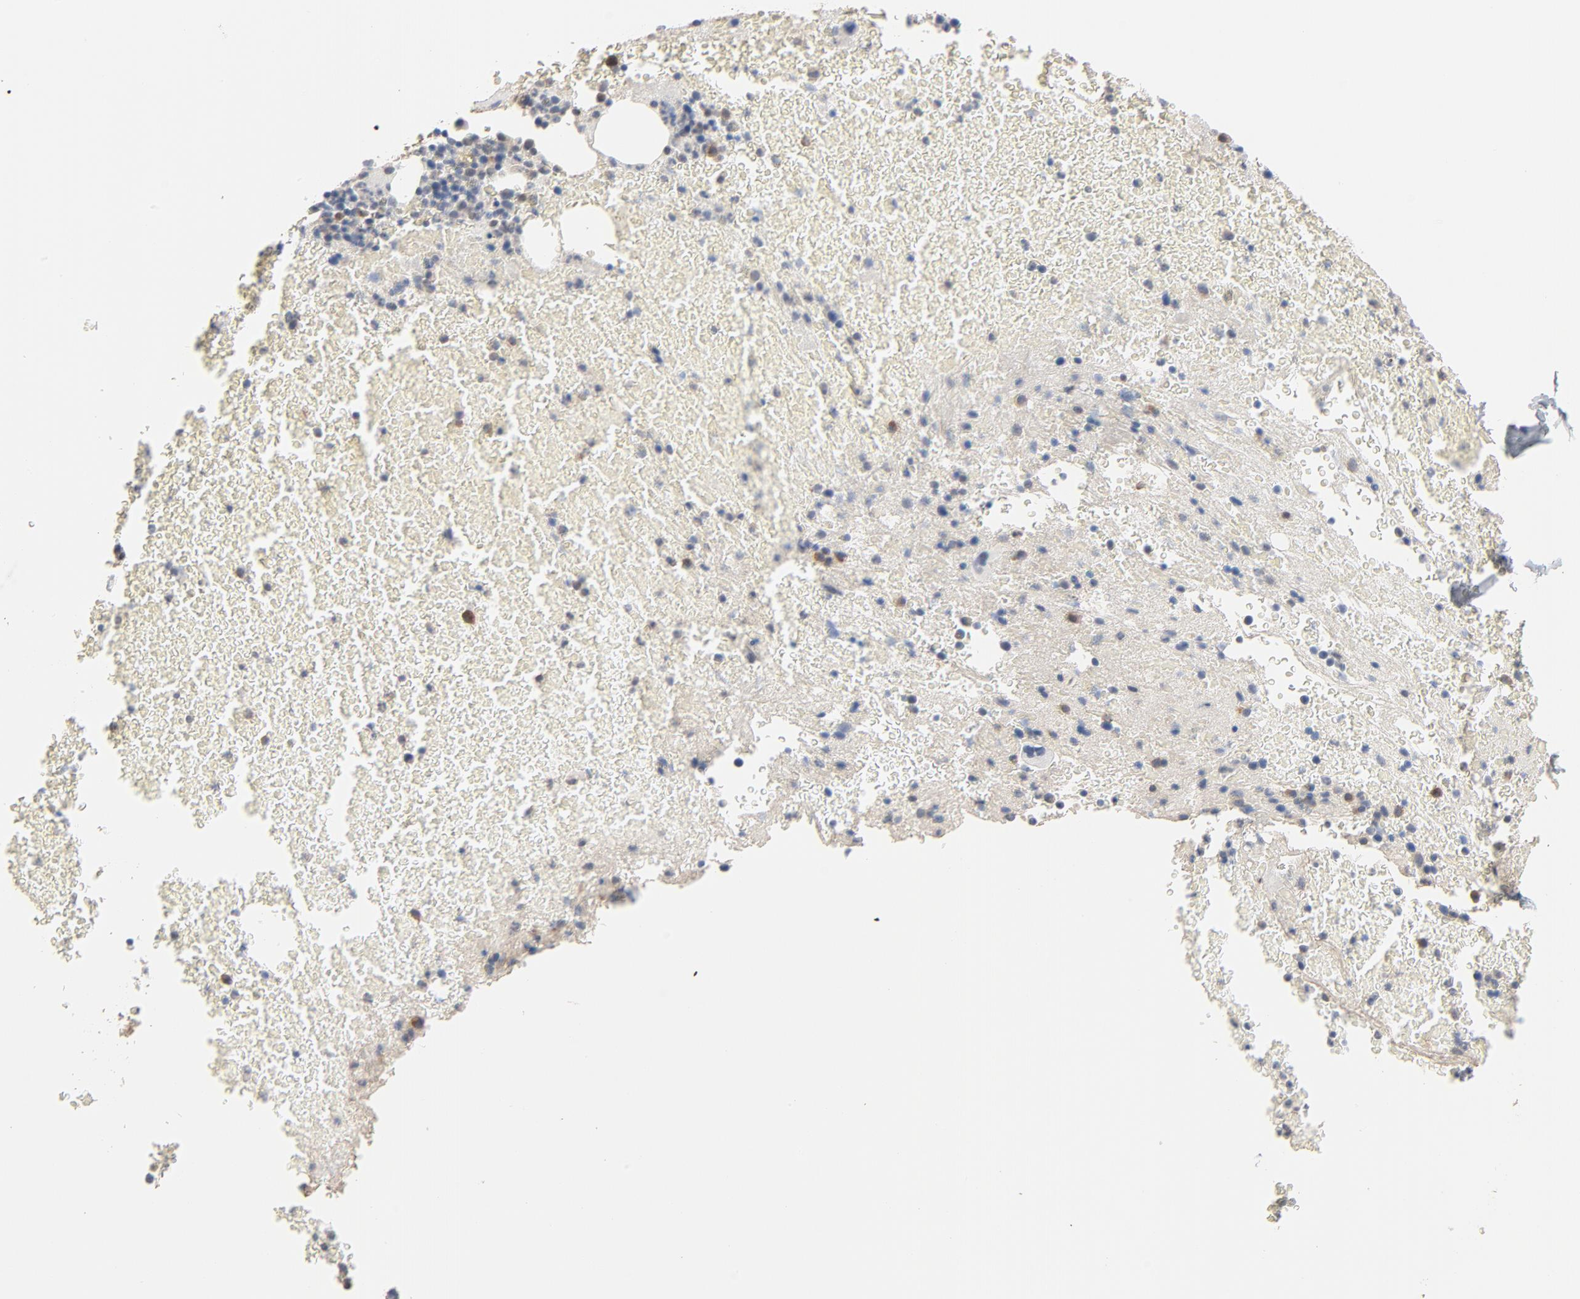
{"staining": {"intensity": "weak", "quantity": "<25%", "location": "cytoplasmic/membranous"}, "tissue": "bone marrow", "cell_type": "Hematopoietic cells", "image_type": "normal", "snomed": [{"axis": "morphology", "description": "Normal tissue, NOS"}, {"axis": "topography", "description": "Bone marrow"}], "caption": "The micrograph exhibits no significant positivity in hematopoietic cells of bone marrow. Nuclei are stained in blue.", "gene": "ITPR3", "patient": {"sex": "male", "age": 76}}